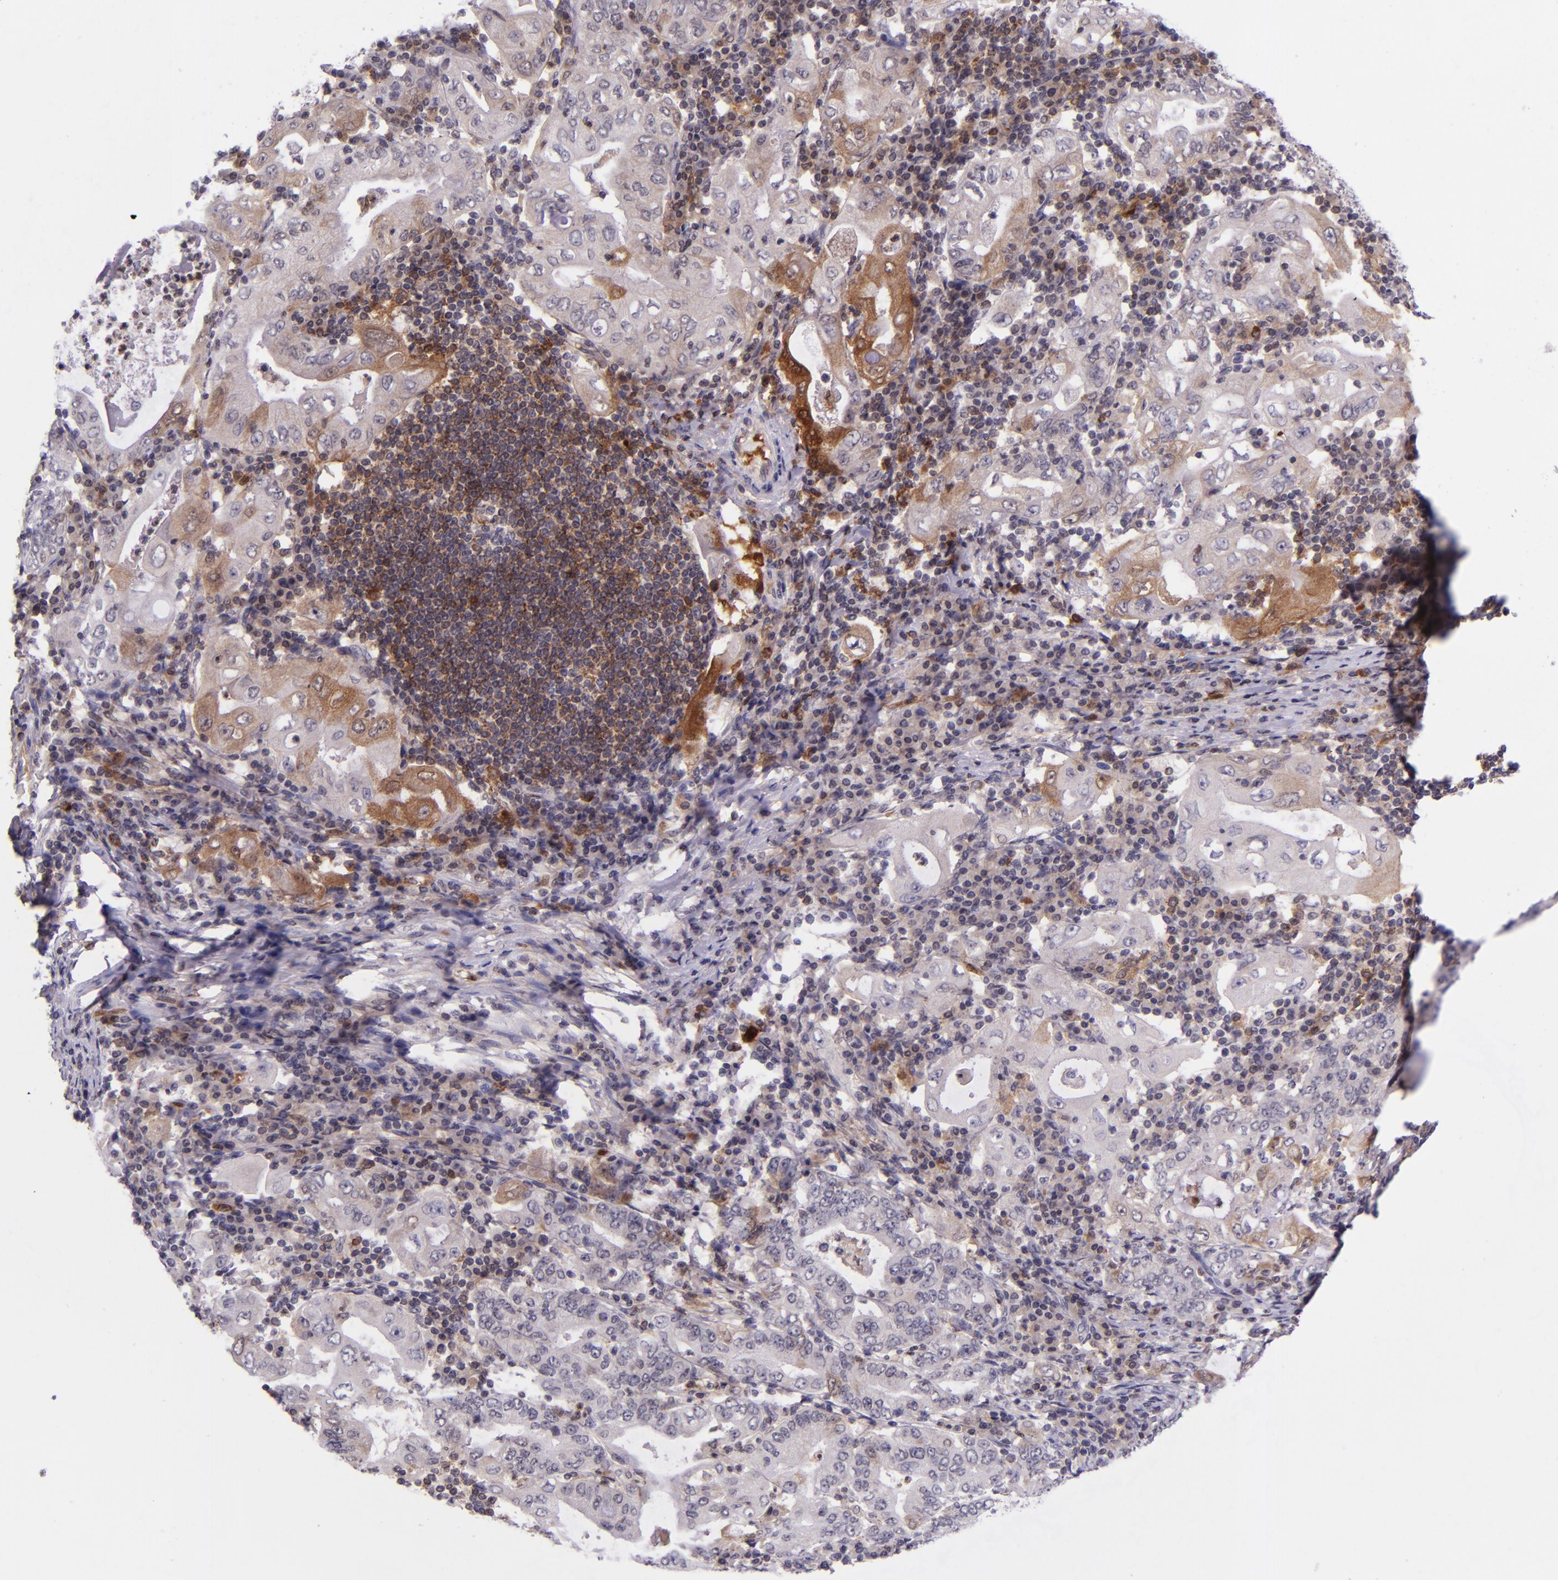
{"staining": {"intensity": "weak", "quantity": "<25%", "location": "cytoplasmic/membranous"}, "tissue": "stomach cancer", "cell_type": "Tumor cells", "image_type": "cancer", "snomed": [{"axis": "morphology", "description": "Normal tissue, NOS"}, {"axis": "morphology", "description": "Adenocarcinoma, NOS"}, {"axis": "topography", "description": "Esophagus"}, {"axis": "topography", "description": "Stomach, upper"}, {"axis": "topography", "description": "Peripheral nerve tissue"}], "caption": "Micrograph shows no significant protein expression in tumor cells of adenocarcinoma (stomach).", "gene": "SELL", "patient": {"sex": "male", "age": 62}}